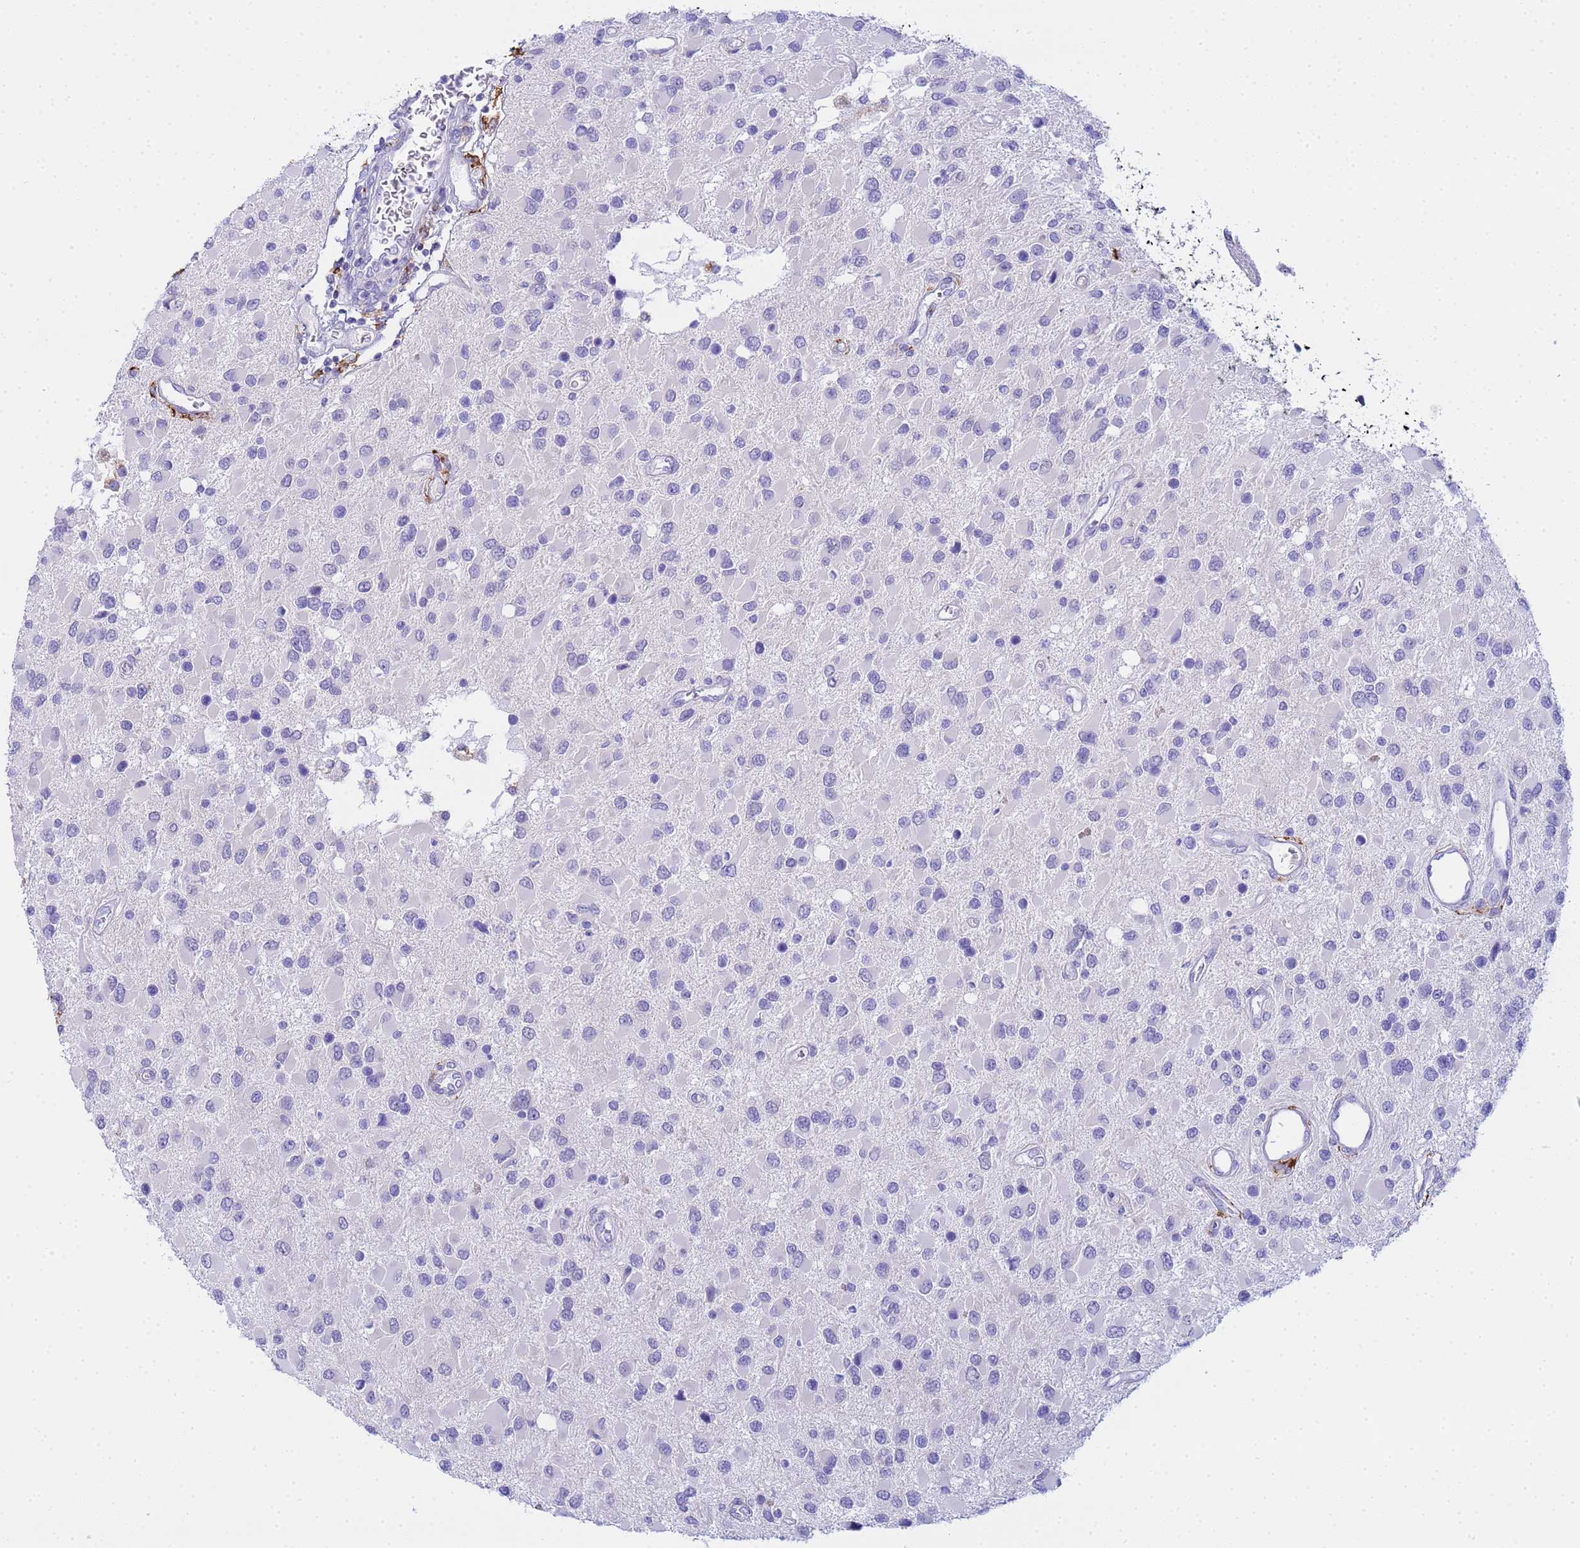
{"staining": {"intensity": "negative", "quantity": "none", "location": "none"}, "tissue": "glioma", "cell_type": "Tumor cells", "image_type": "cancer", "snomed": [{"axis": "morphology", "description": "Glioma, malignant, High grade"}, {"axis": "topography", "description": "Brain"}], "caption": "DAB (3,3'-diaminobenzidine) immunohistochemical staining of human glioma displays no significant staining in tumor cells.", "gene": "AQP12A", "patient": {"sex": "male", "age": 53}}